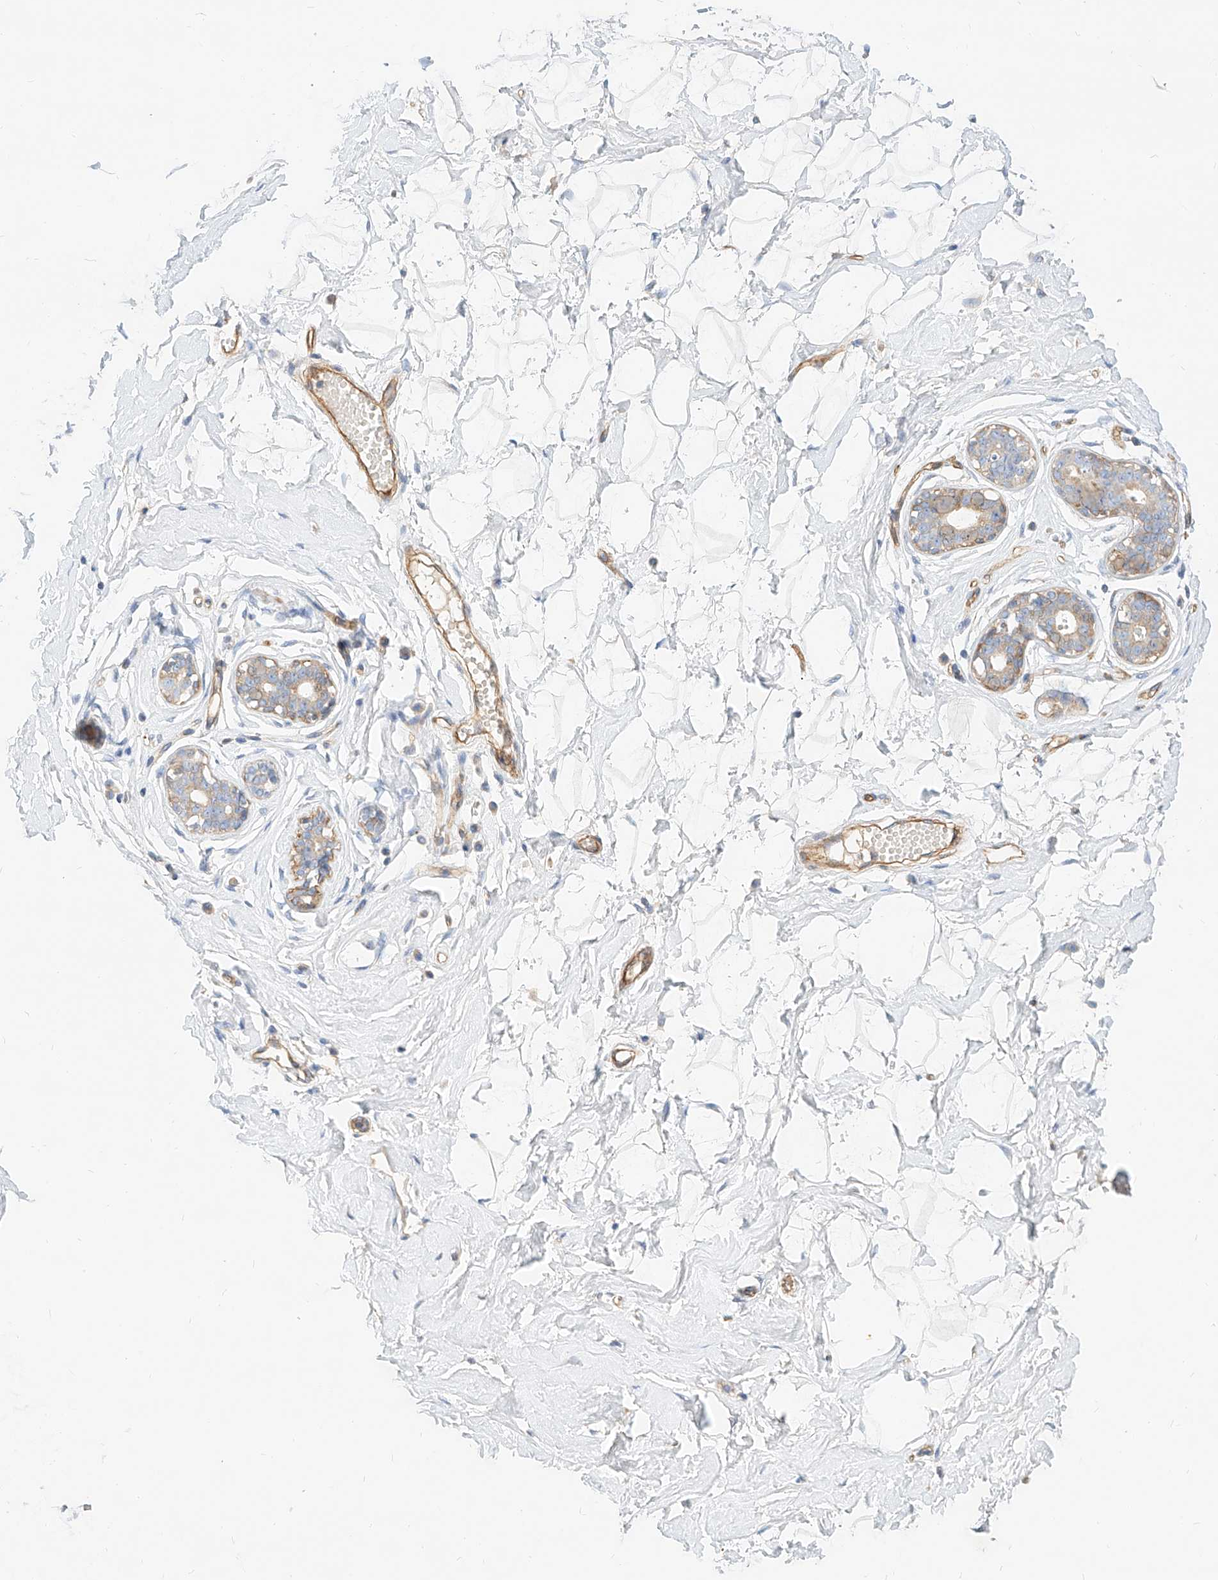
{"staining": {"intensity": "negative", "quantity": "none", "location": "none"}, "tissue": "breast", "cell_type": "Adipocytes", "image_type": "normal", "snomed": [{"axis": "morphology", "description": "Normal tissue, NOS"}, {"axis": "morphology", "description": "Adenoma, NOS"}, {"axis": "topography", "description": "Breast"}], "caption": "Immunohistochemical staining of unremarkable human breast demonstrates no significant positivity in adipocytes. (Stains: DAB immunohistochemistry with hematoxylin counter stain, Microscopy: brightfield microscopy at high magnification).", "gene": "KCNH5", "patient": {"sex": "female", "age": 23}}